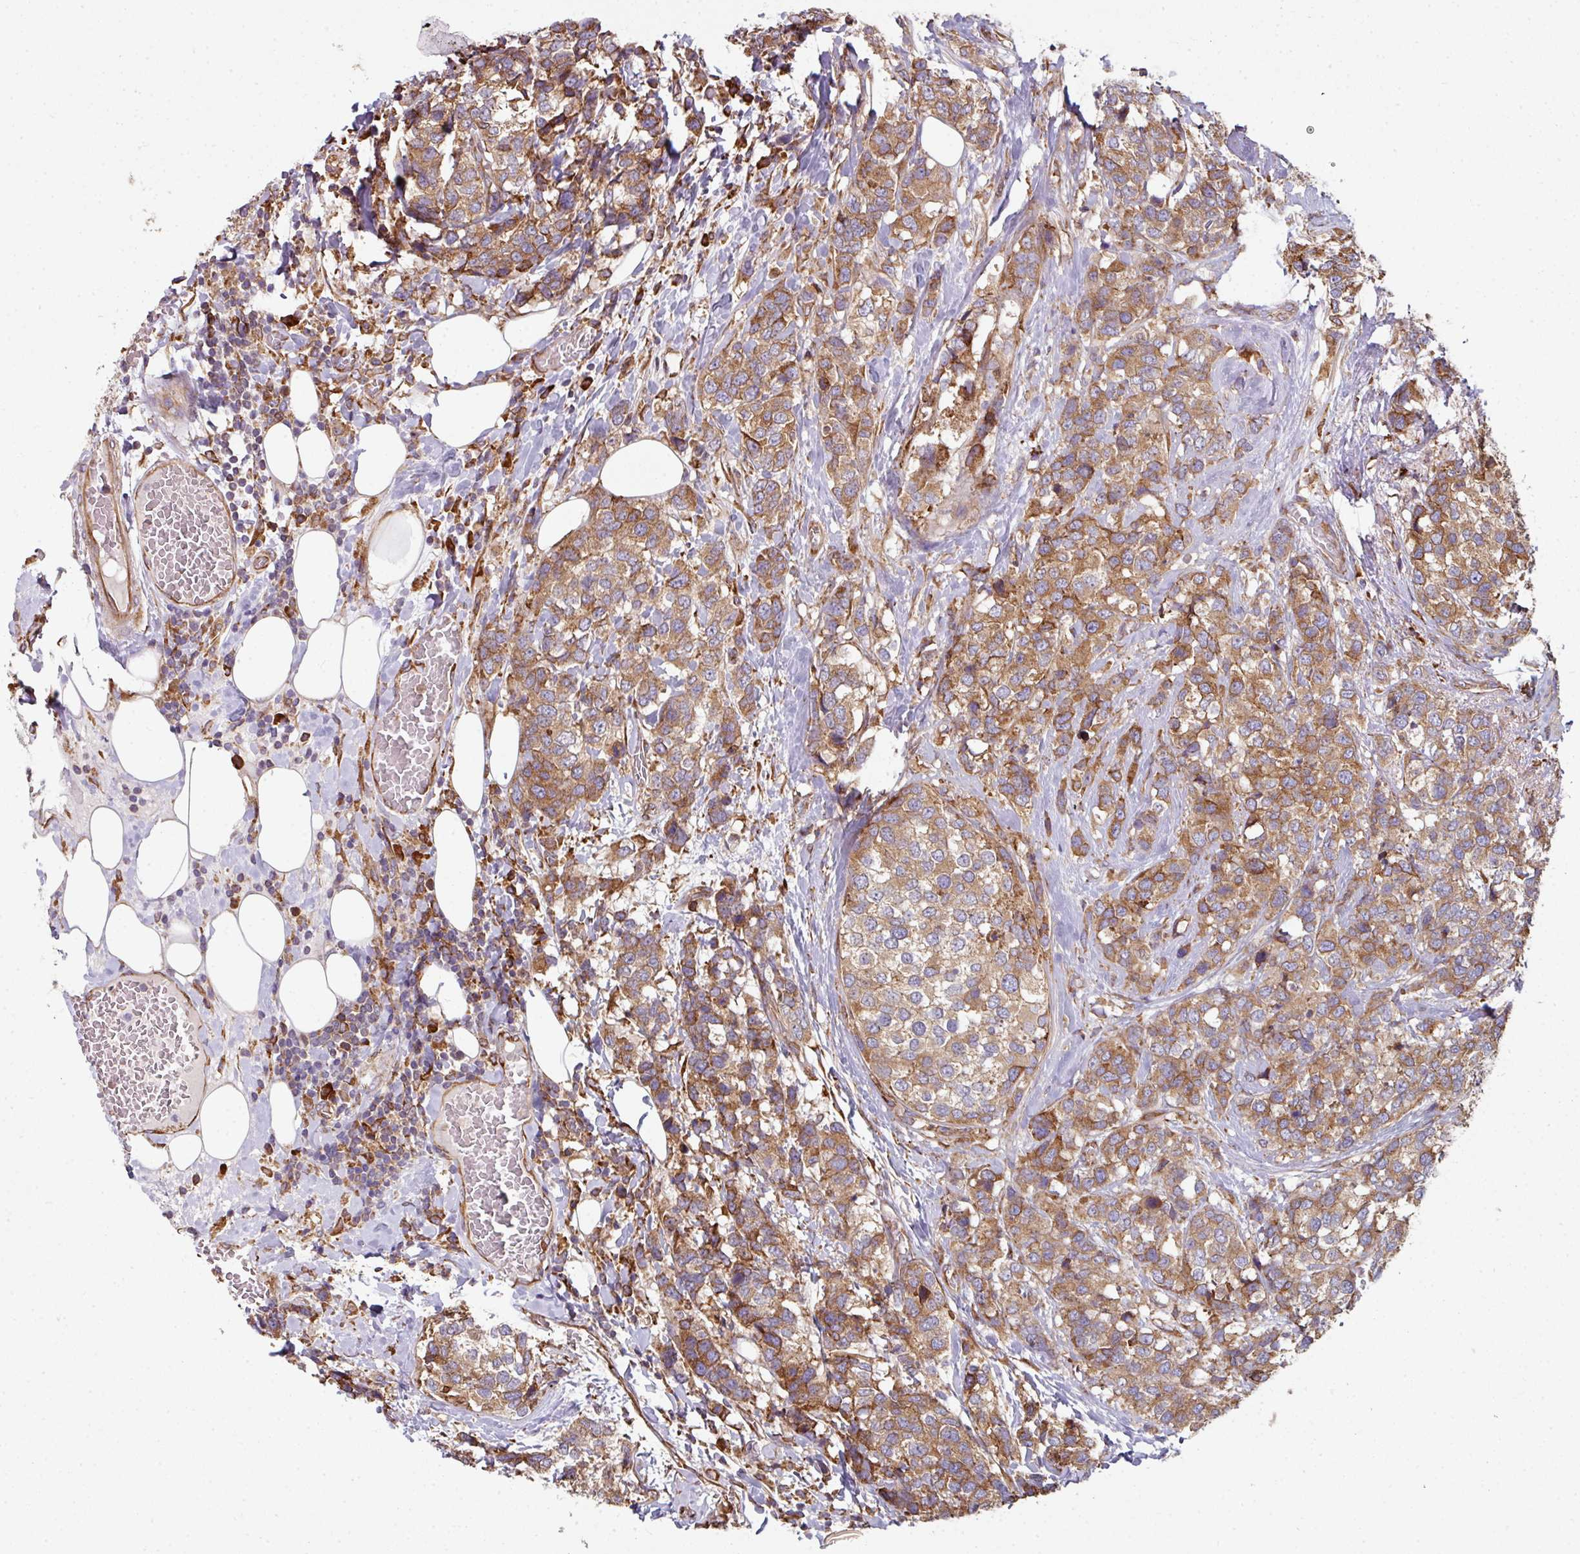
{"staining": {"intensity": "moderate", "quantity": ">75%", "location": "cytoplasmic/membranous"}, "tissue": "breast cancer", "cell_type": "Tumor cells", "image_type": "cancer", "snomed": [{"axis": "morphology", "description": "Lobular carcinoma"}, {"axis": "topography", "description": "Breast"}], "caption": "Protein expression analysis of human breast cancer reveals moderate cytoplasmic/membranous staining in approximately >75% of tumor cells. (IHC, brightfield microscopy, high magnification).", "gene": "FAT4", "patient": {"sex": "female", "age": 59}}